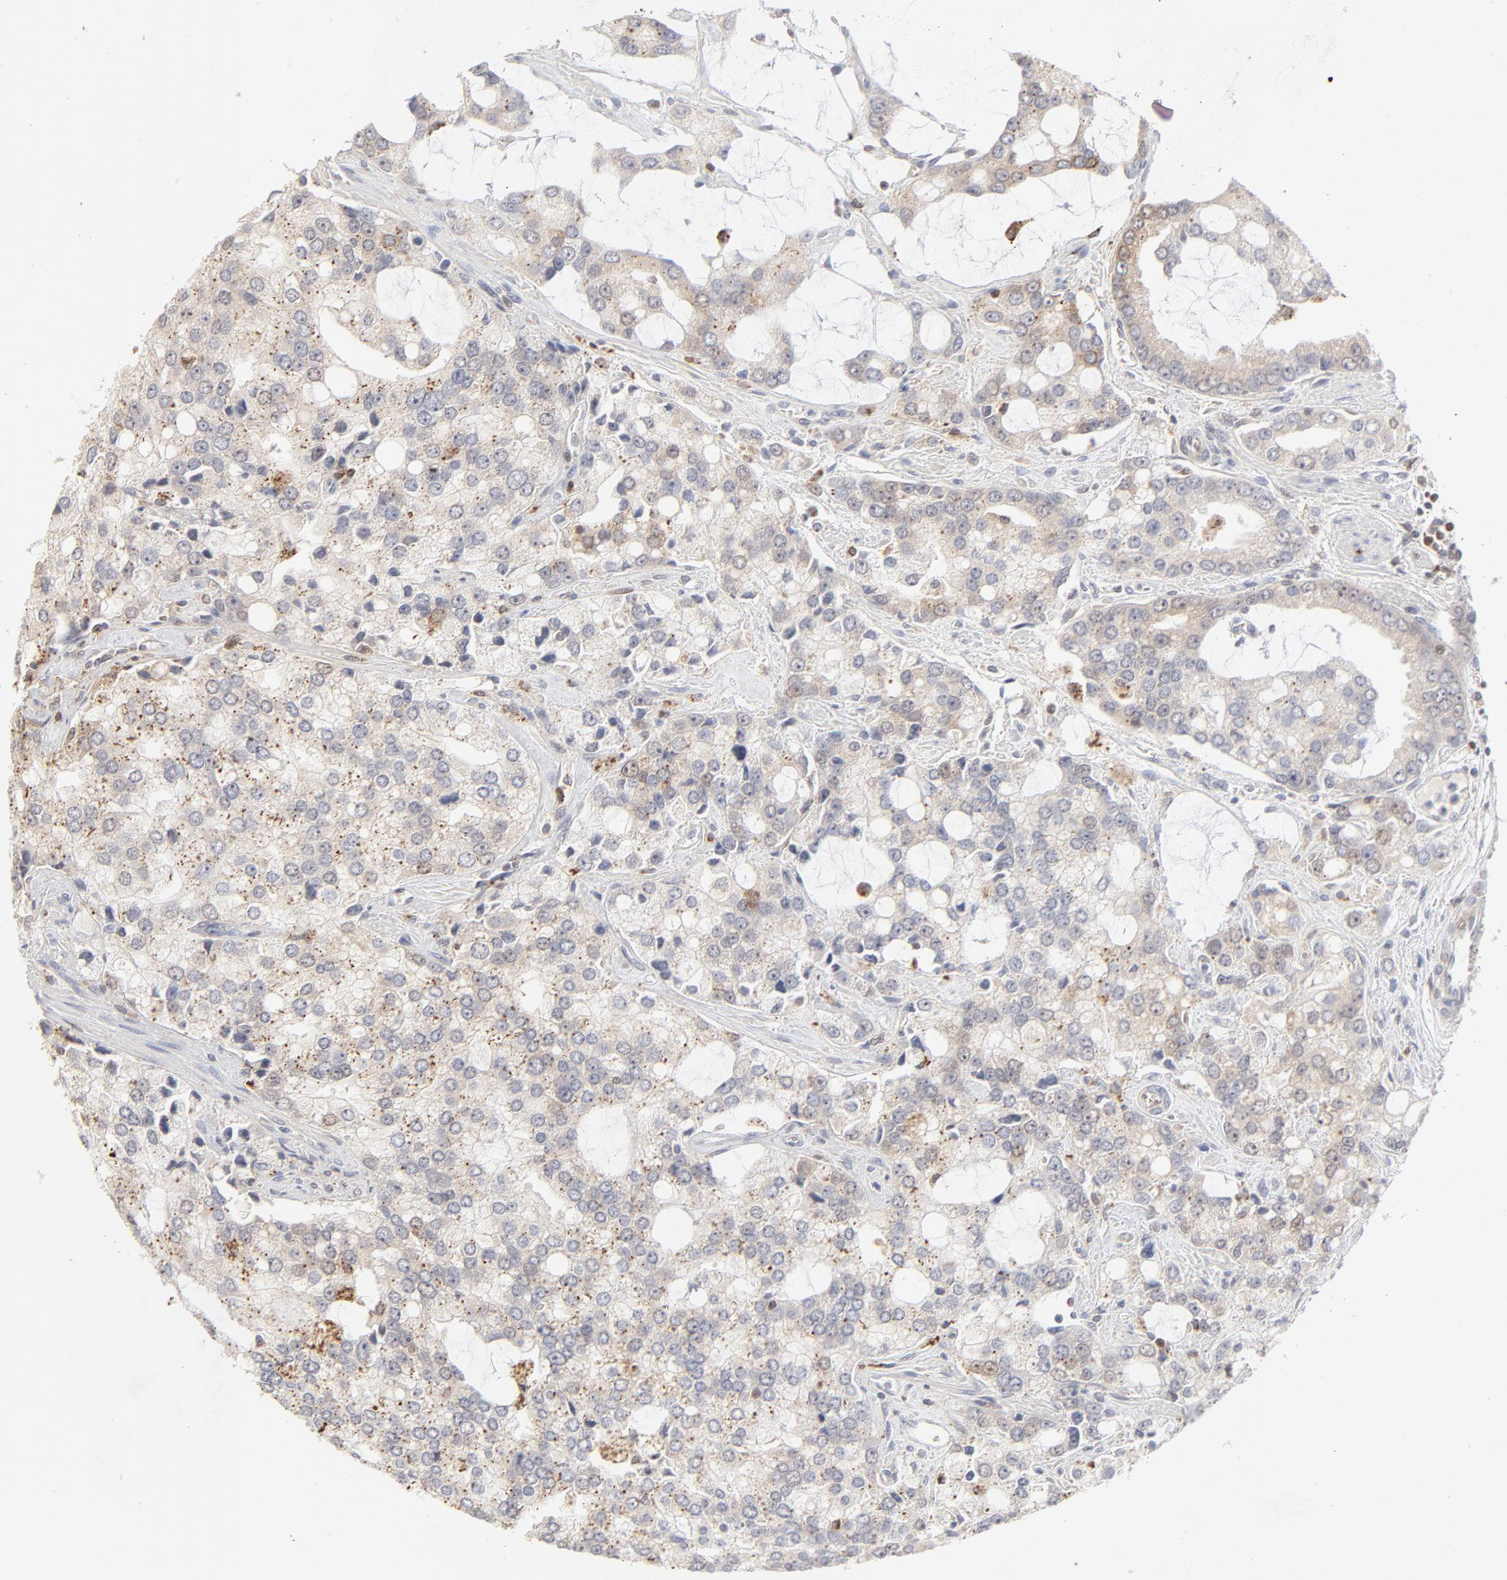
{"staining": {"intensity": "weak", "quantity": "<25%", "location": "nuclear"}, "tissue": "prostate cancer", "cell_type": "Tumor cells", "image_type": "cancer", "snomed": [{"axis": "morphology", "description": "Adenocarcinoma, High grade"}, {"axis": "topography", "description": "Prostate"}], "caption": "High magnification brightfield microscopy of prostate cancer (adenocarcinoma (high-grade)) stained with DAB (3,3'-diaminobenzidine) (brown) and counterstained with hematoxylin (blue): tumor cells show no significant staining.", "gene": "CDK6", "patient": {"sex": "male", "age": 67}}